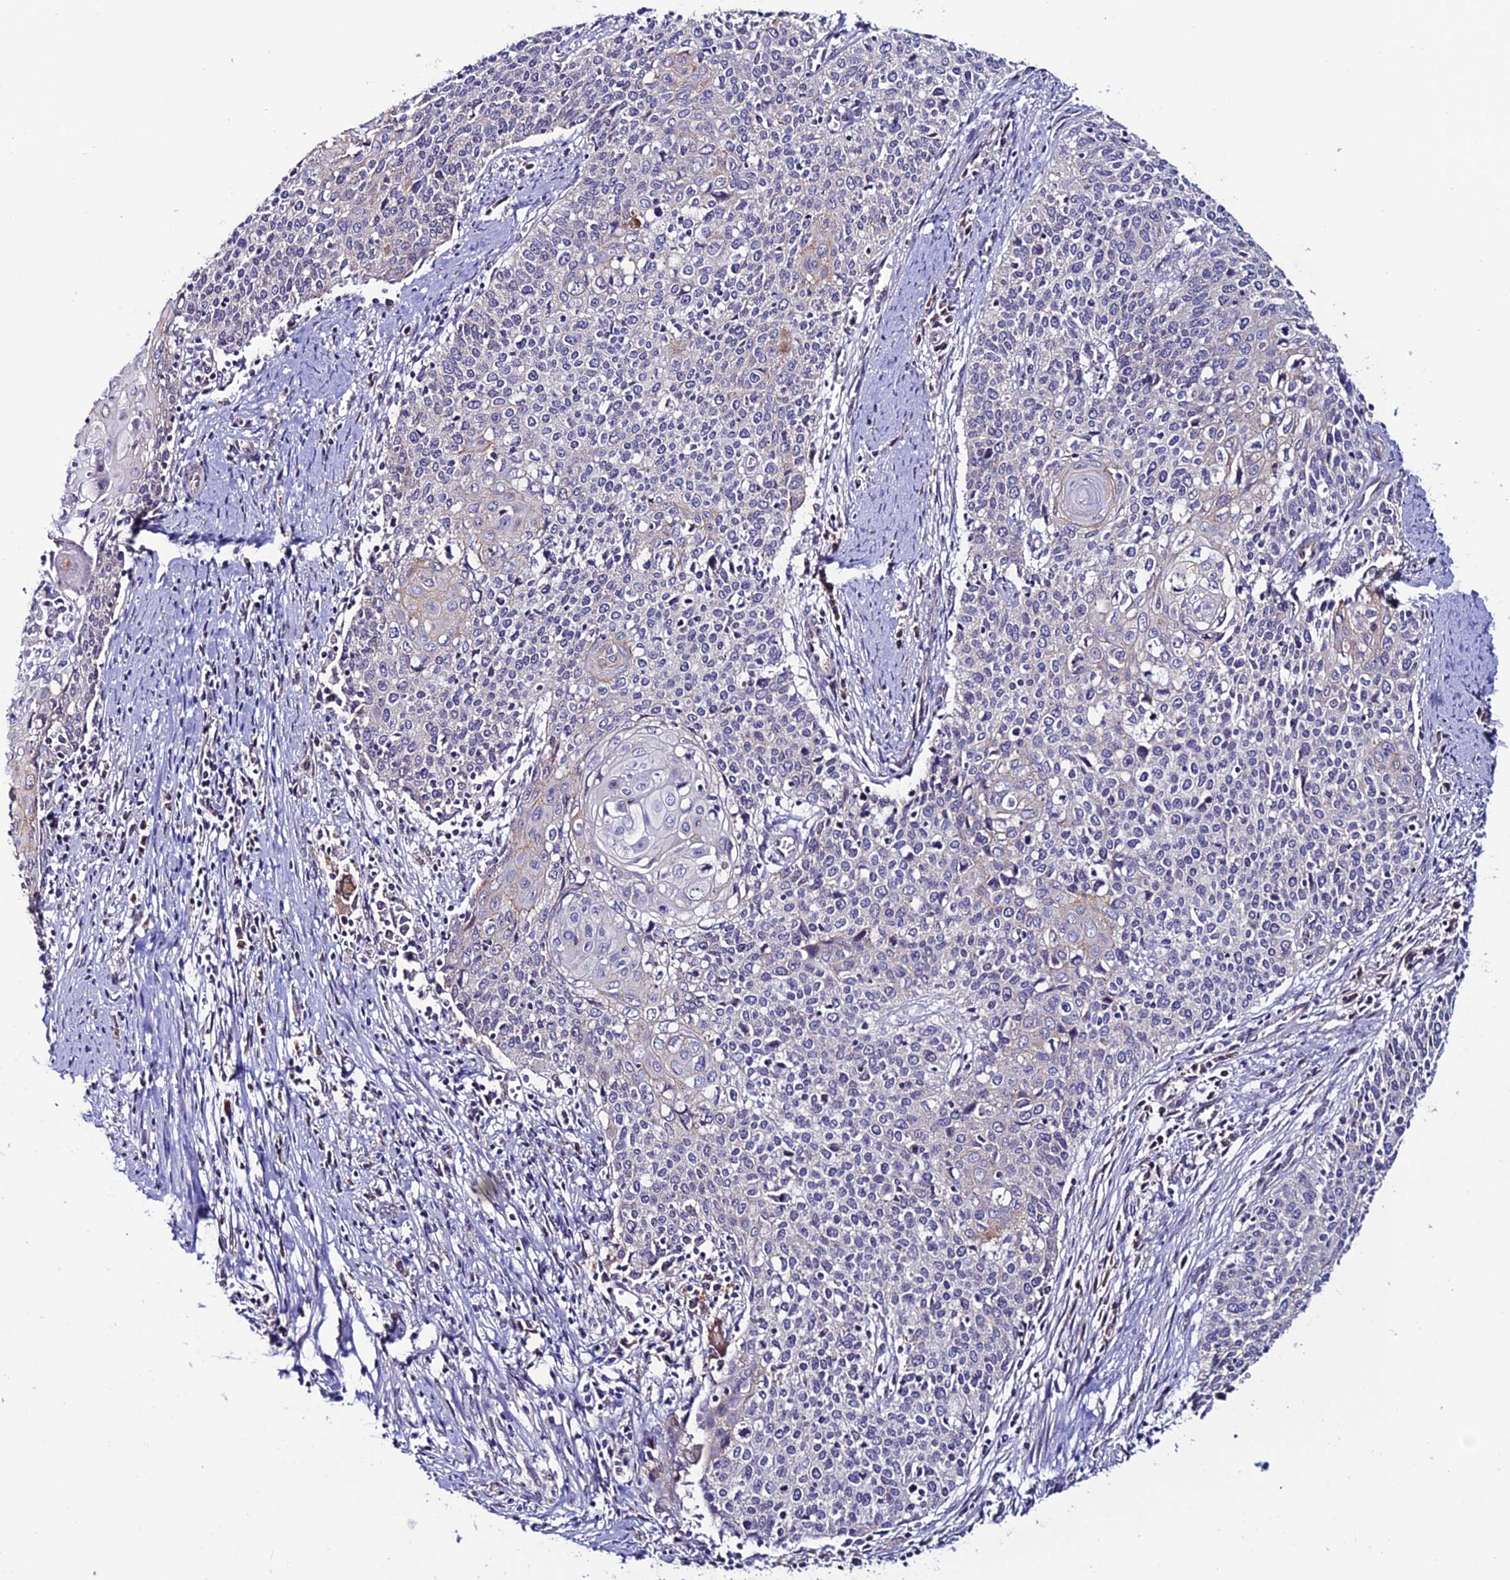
{"staining": {"intensity": "negative", "quantity": "none", "location": "none"}, "tissue": "cervical cancer", "cell_type": "Tumor cells", "image_type": "cancer", "snomed": [{"axis": "morphology", "description": "Squamous cell carcinoma, NOS"}, {"axis": "topography", "description": "Cervix"}], "caption": "Histopathology image shows no protein positivity in tumor cells of cervical cancer tissue.", "gene": "FZD8", "patient": {"sex": "female", "age": 39}}